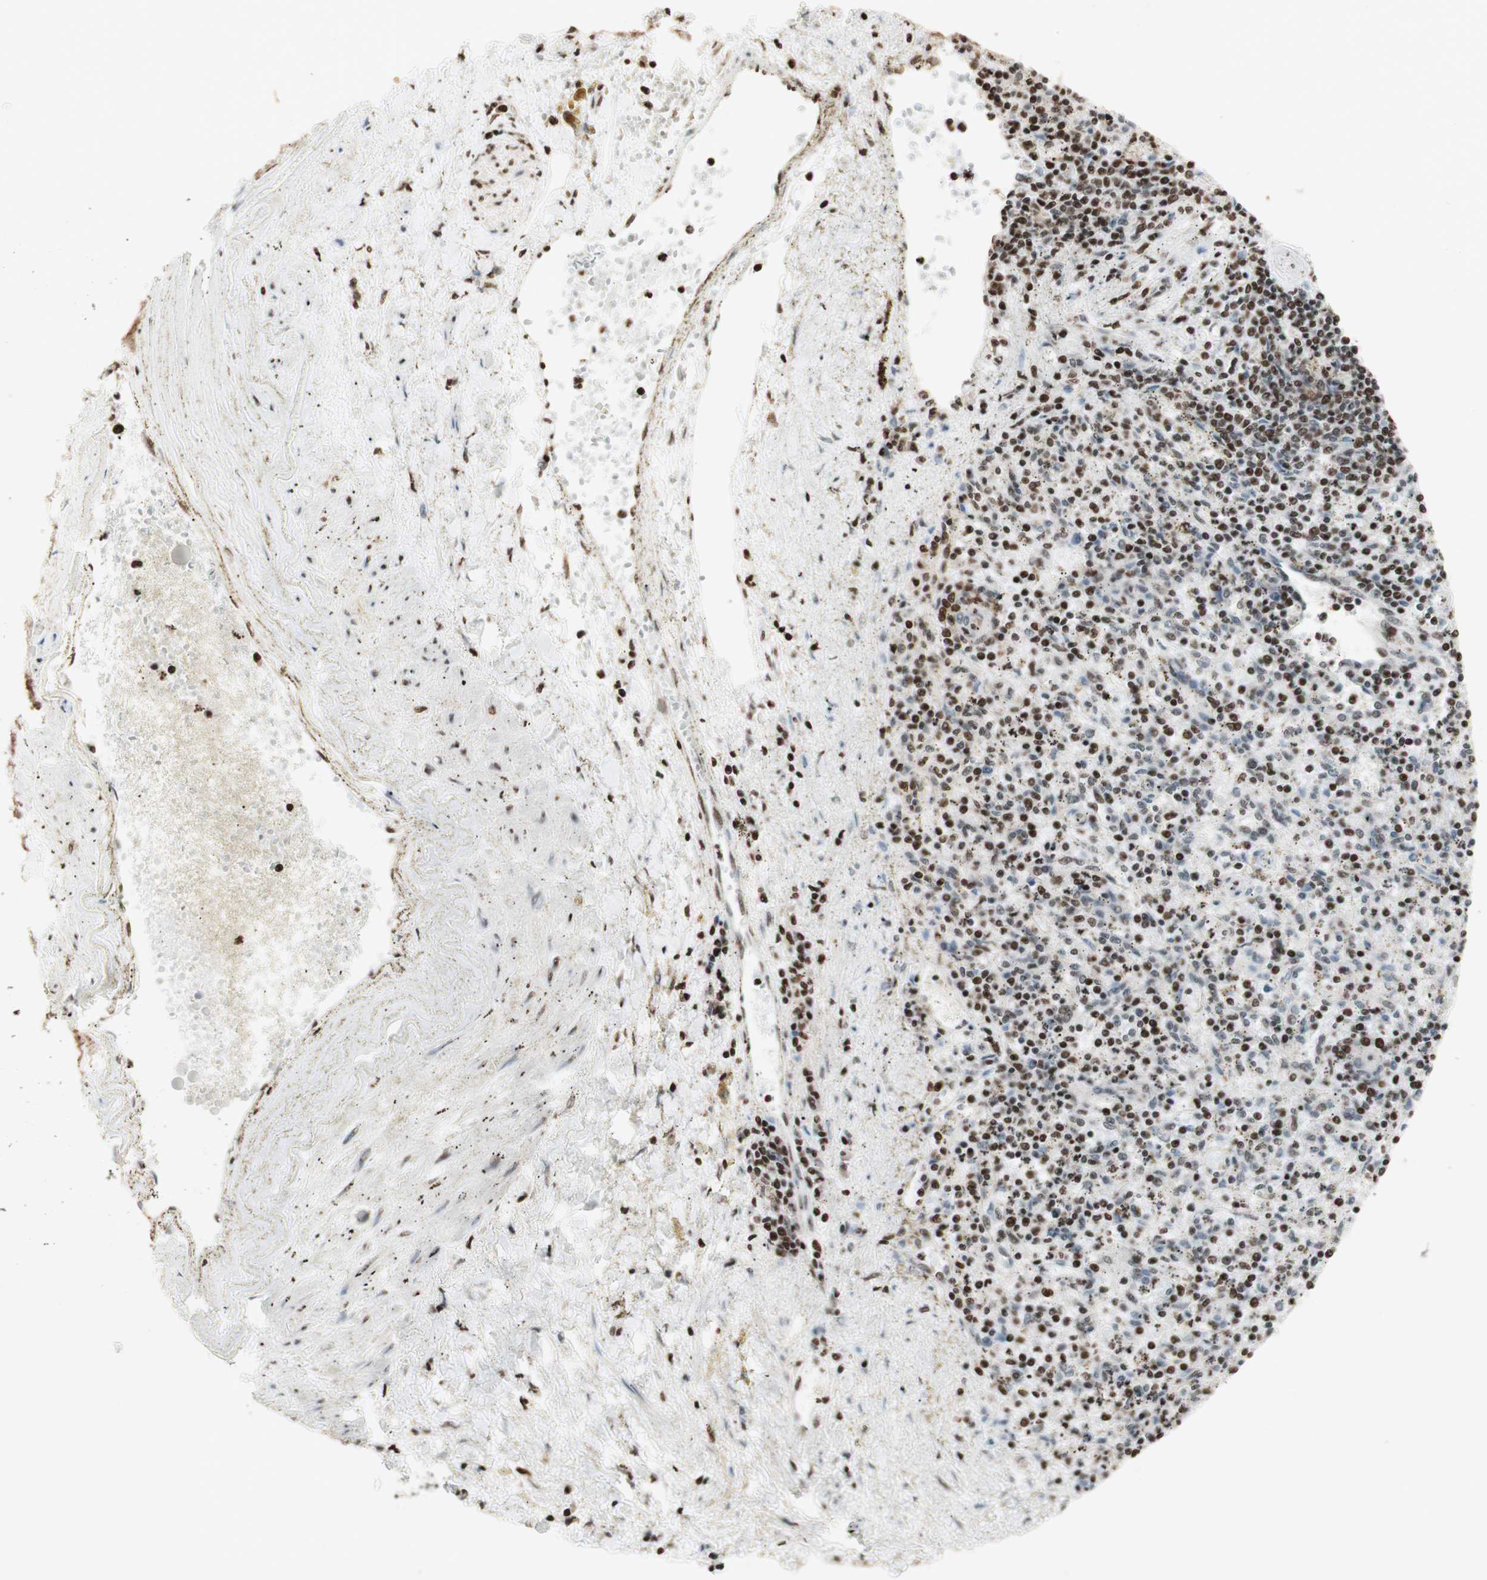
{"staining": {"intensity": "strong", "quantity": ">75%", "location": "nuclear"}, "tissue": "spleen", "cell_type": "Cells in red pulp", "image_type": "normal", "snomed": [{"axis": "morphology", "description": "Normal tissue, NOS"}, {"axis": "topography", "description": "Spleen"}], "caption": "The image reveals a brown stain indicating the presence of a protein in the nuclear of cells in red pulp in spleen. Using DAB (brown) and hematoxylin (blue) stains, captured at high magnification using brightfield microscopy.", "gene": "HNRNPA2B1", "patient": {"sex": "male", "age": 72}}